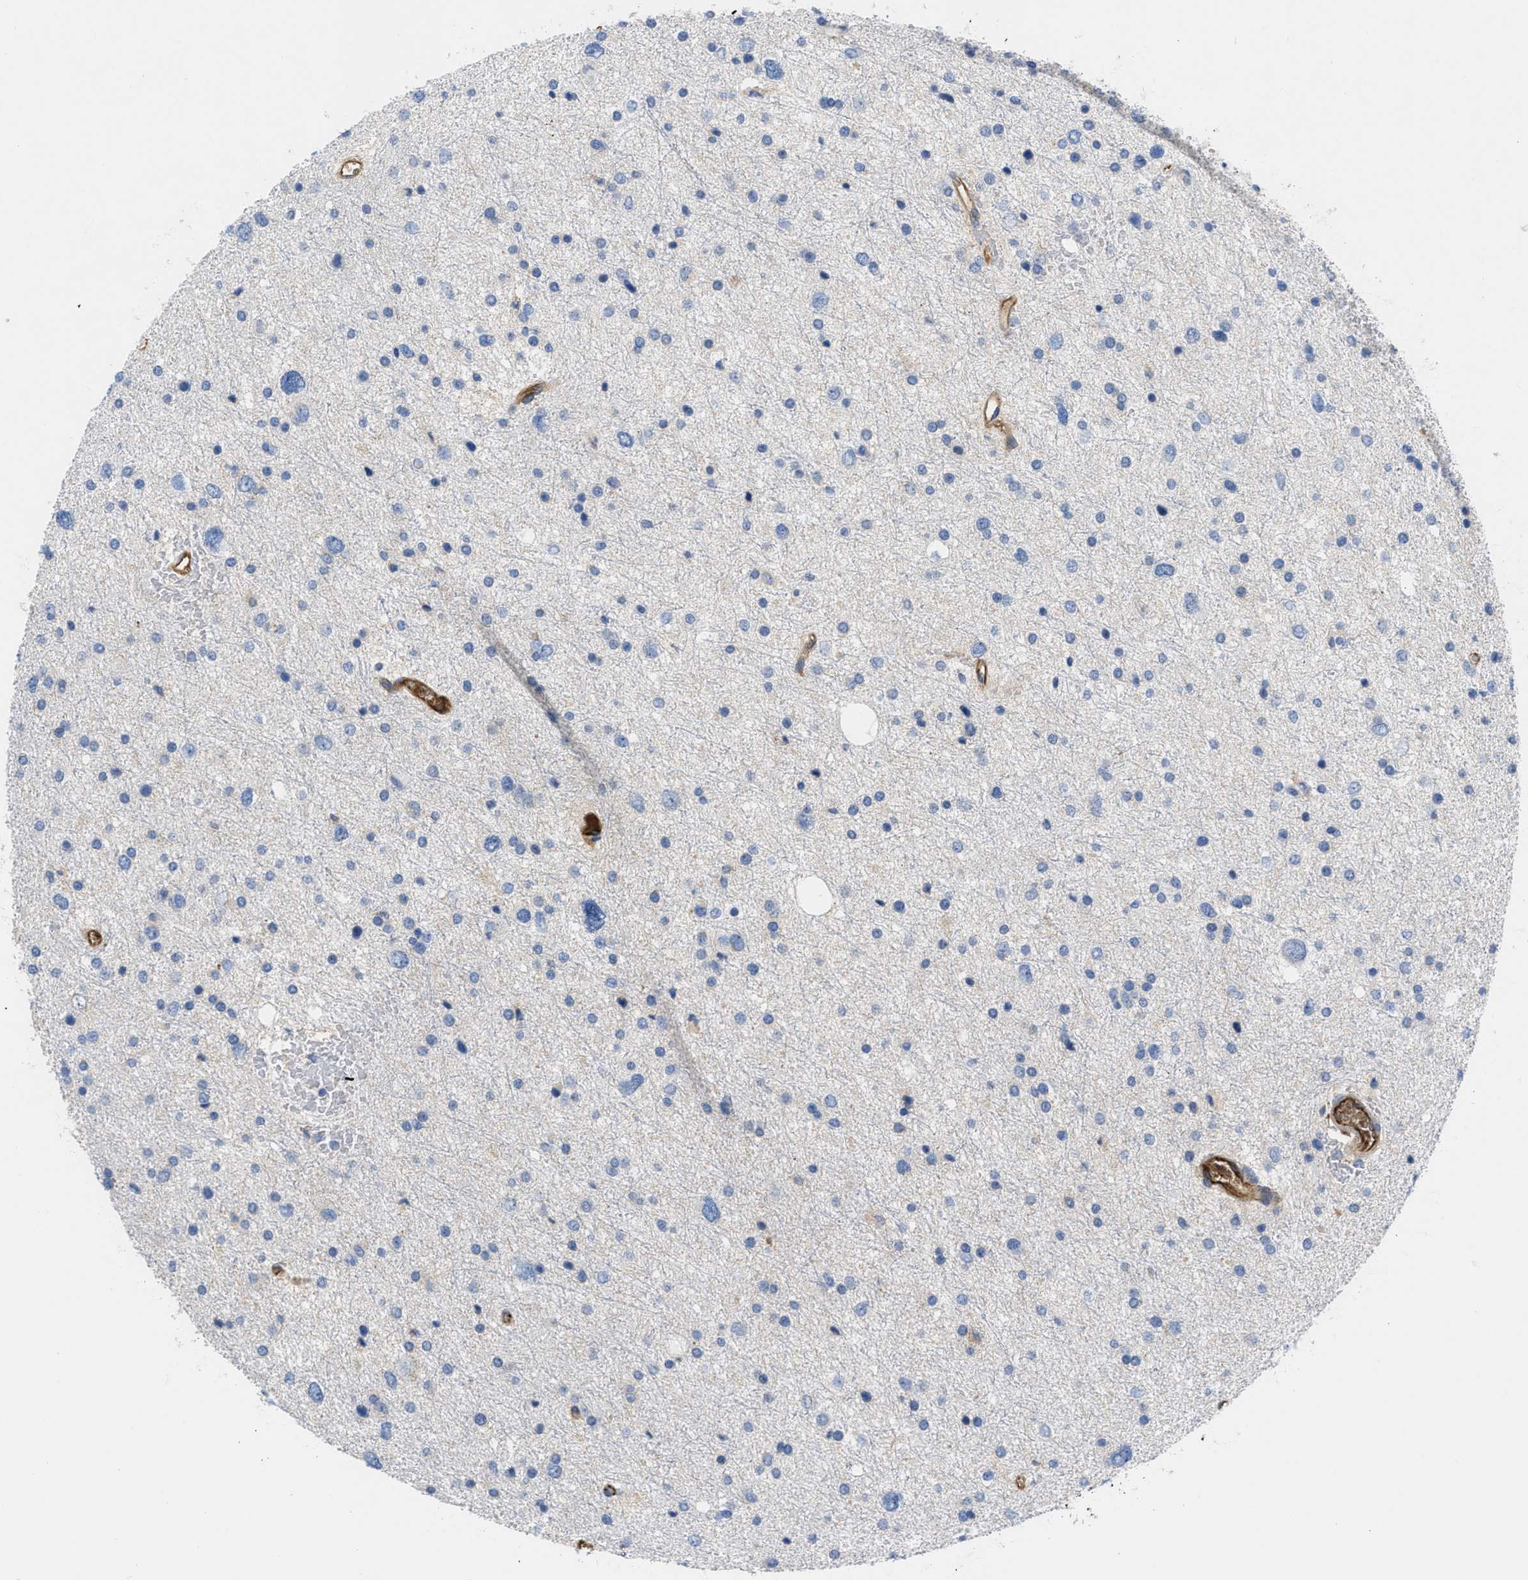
{"staining": {"intensity": "negative", "quantity": "none", "location": "none"}, "tissue": "glioma", "cell_type": "Tumor cells", "image_type": "cancer", "snomed": [{"axis": "morphology", "description": "Glioma, malignant, Low grade"}, {"axis": "topography", "description": "Brain"}], "caption": "The IHC image has no significant staining in tumor cells of malignant glioma (low-grade) tissue.", "gene": "HSPG2", "patient": {"sex": "female", "age": 37}}